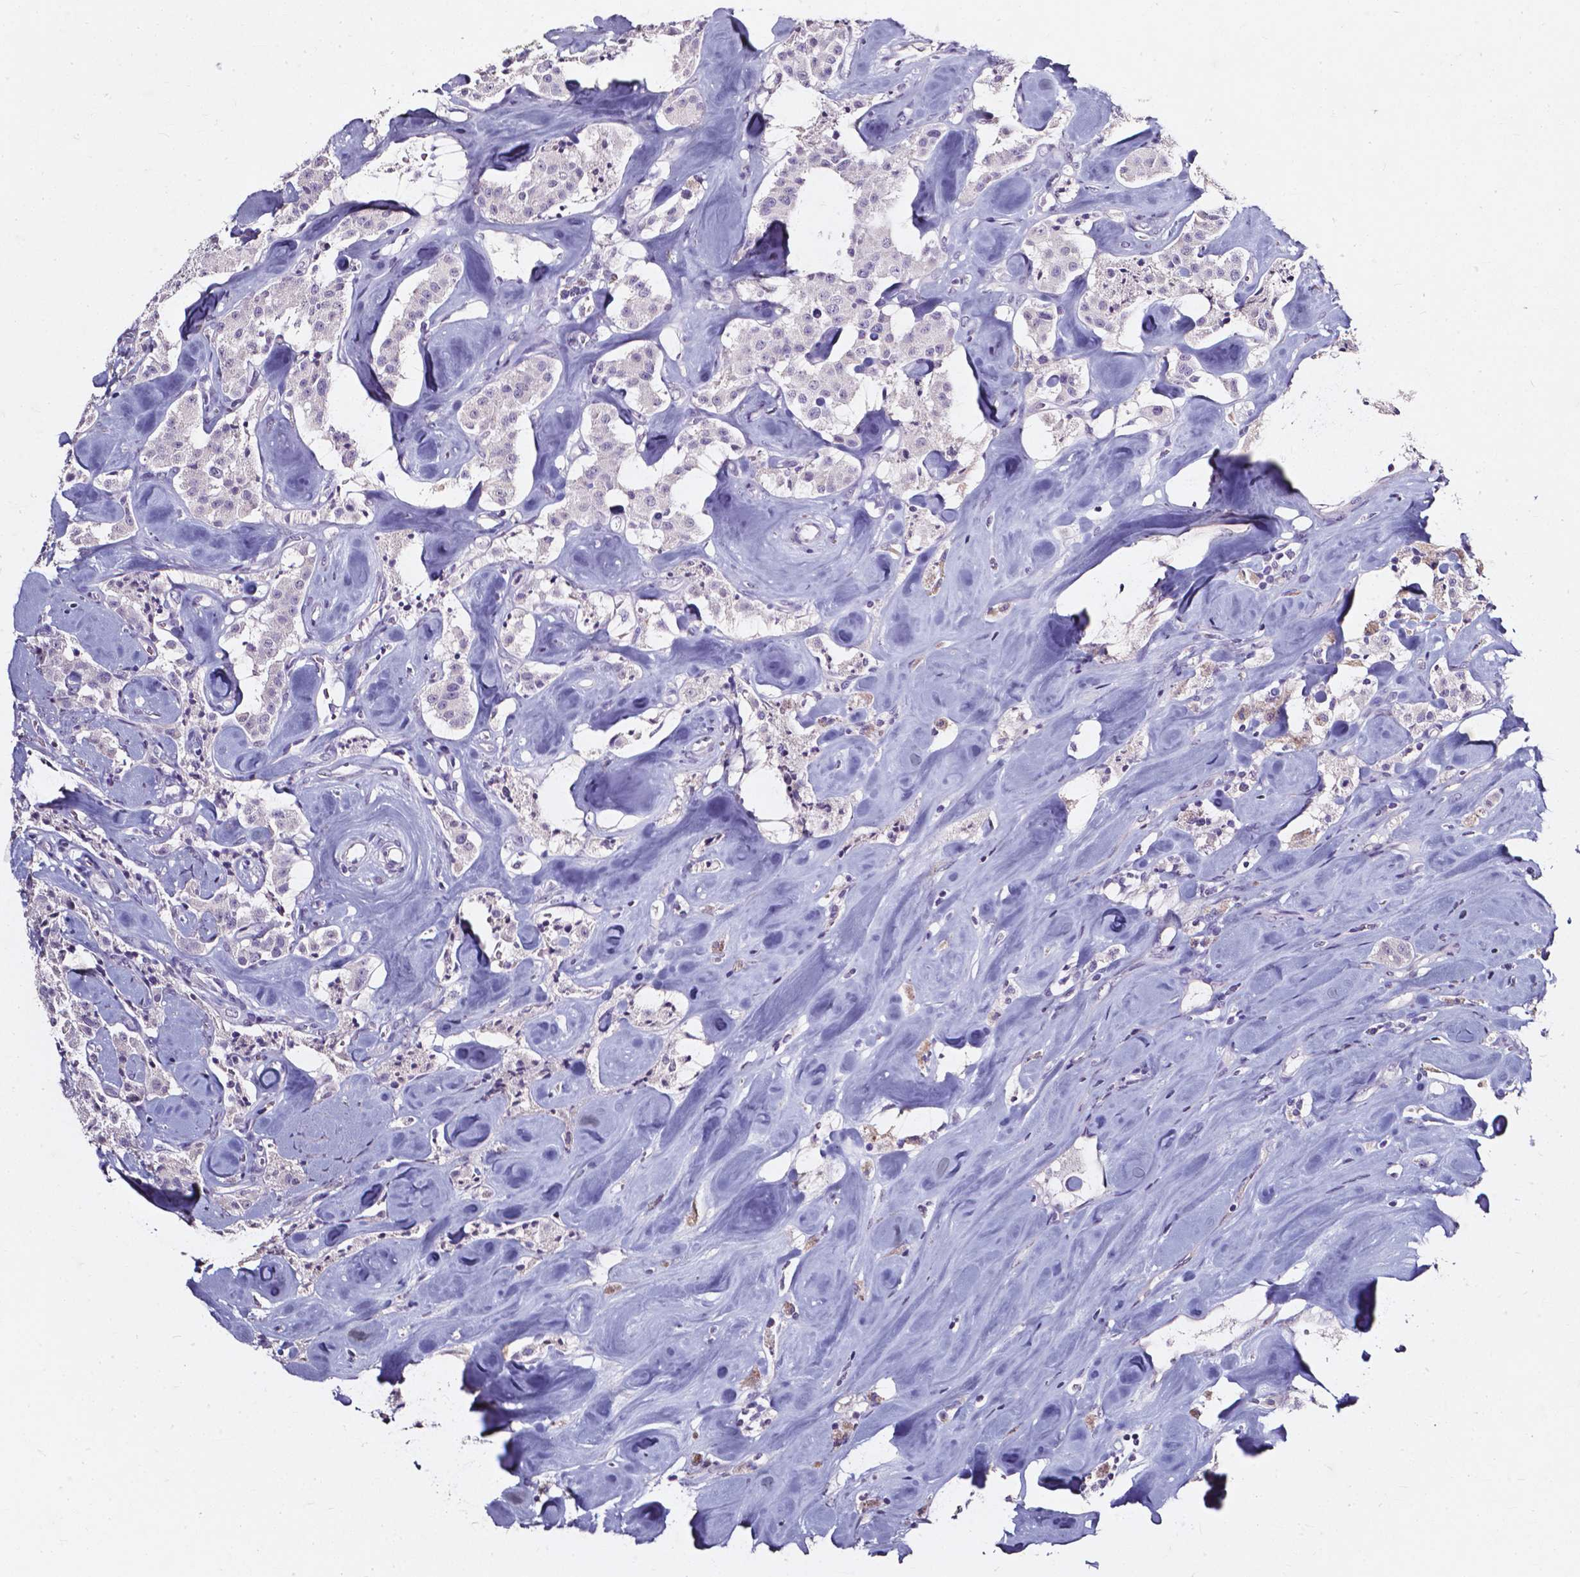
{"staining": {"intensity": "negative", "quantity": "none", "location": "none"}, "tissue": "carcinoid", "cell_type": "Tumor cells", "image_type": "cancer", "snomed": [{"axis": "morphology", "description": "Carcinoid, malignant, NOS"}, {"axis": "topography", "description": "Pancreas"}], "caption": "IHC photomicrograph of neoplastic tissue: carcinoid stained with DAB (3,3'-diaminobenzidine) displays no significant protein staining in tumor cells.", "gene": "AKR1B10", "patient": {"sex": "male", "age": 41}}